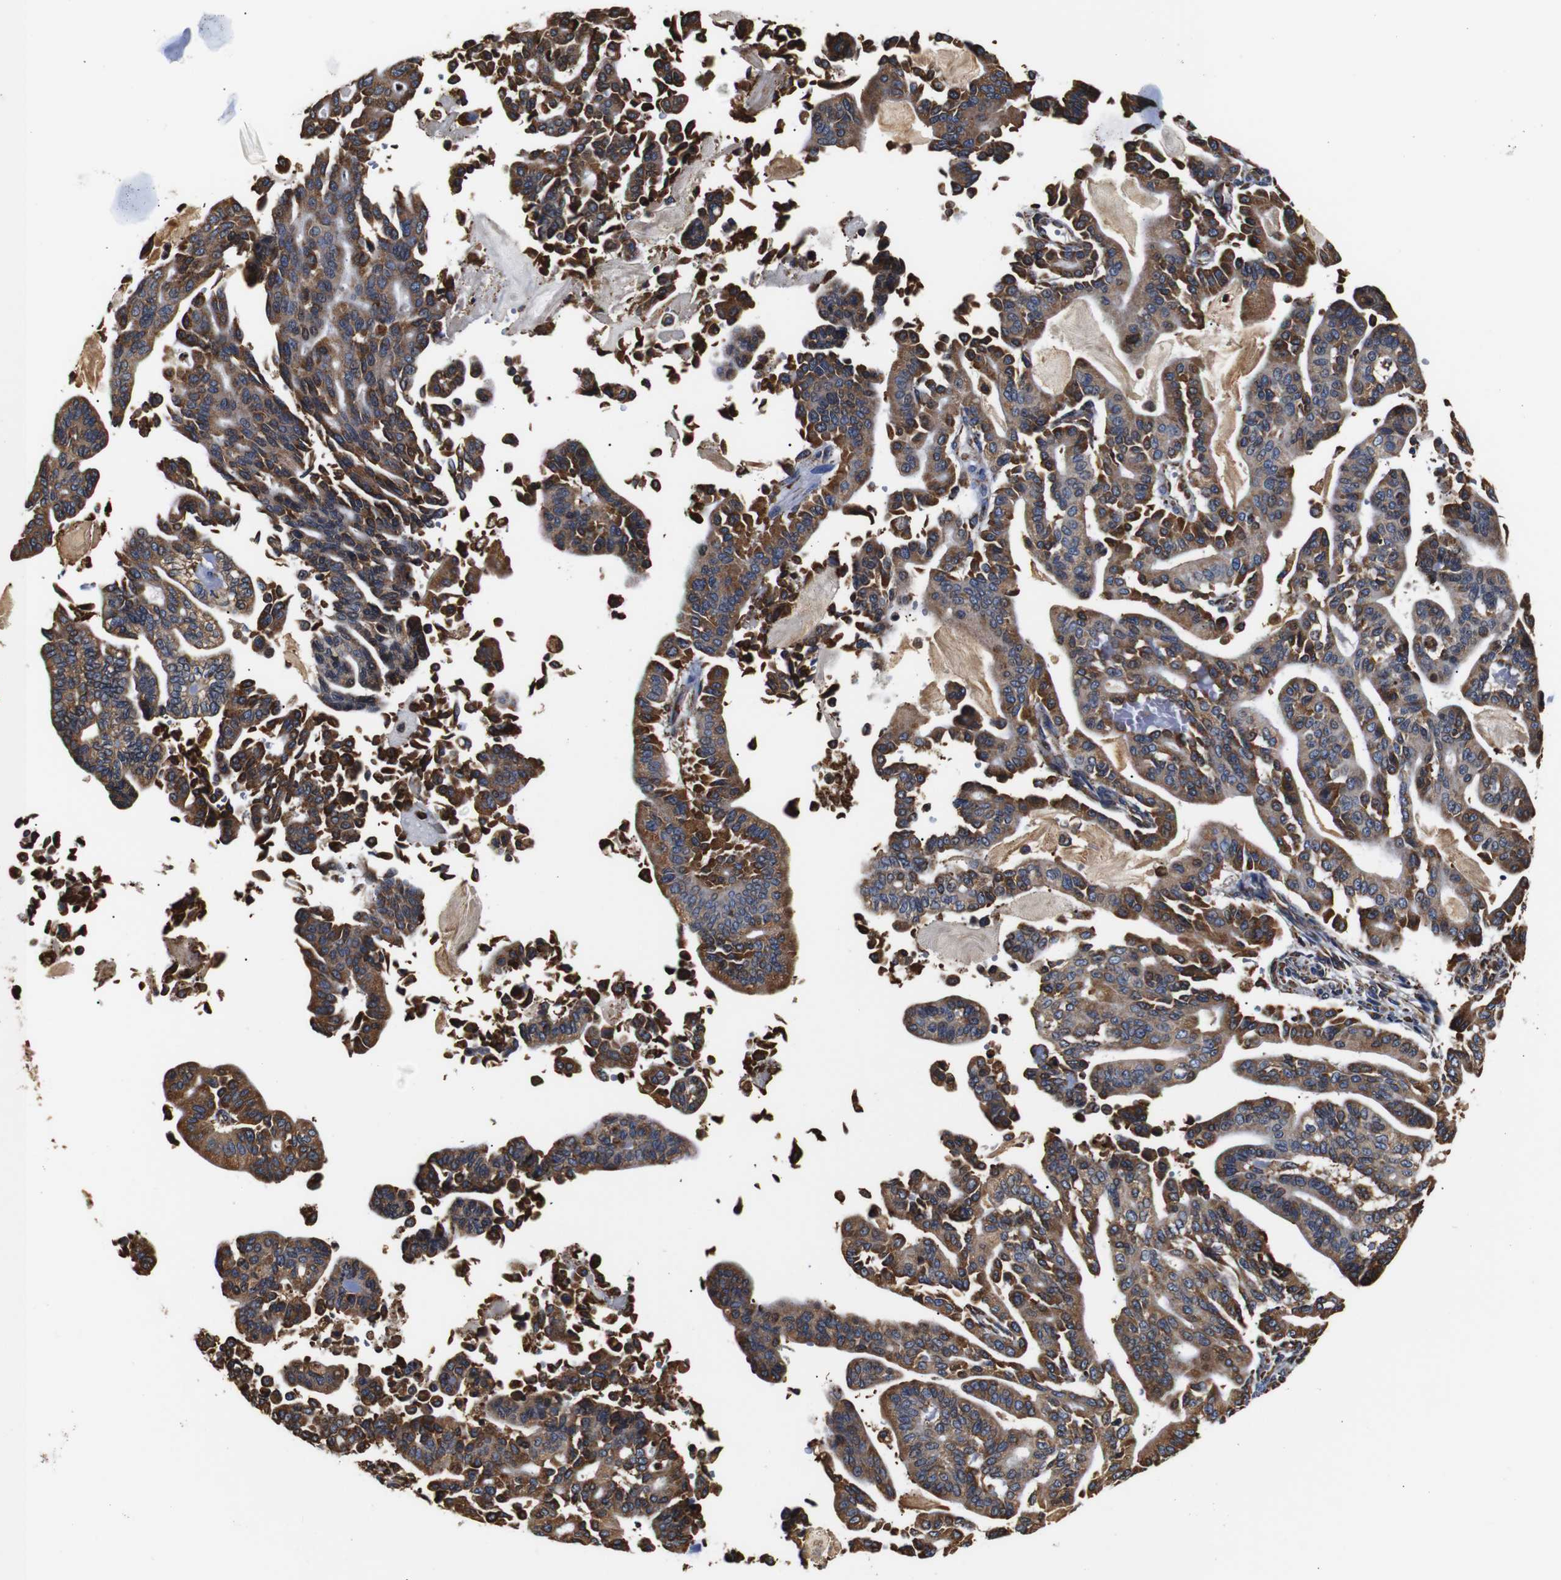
{"staining": {"intensity": "weak", "quantity": ">75%", "location": "cytoplasmic/membranous"}, "tissue": "pancreatic cancer", "cell_type": "Tumor cells", "image_type": "cancer", "snomed": [{"axis": "morphology", "description": "Adenocarcinoma, NOS"}, {"axis": "topography", "description": "Pancreas"}], "caption": "High-power microscopy captured an IHC image of pancreatic cancer (adenocarcinoma), revealing weak cytoplasmic/membranous positivity in approximately >75% of tumor cells.", "gene": "HHIP", "patient": {"sex": "male", "age": 63}}